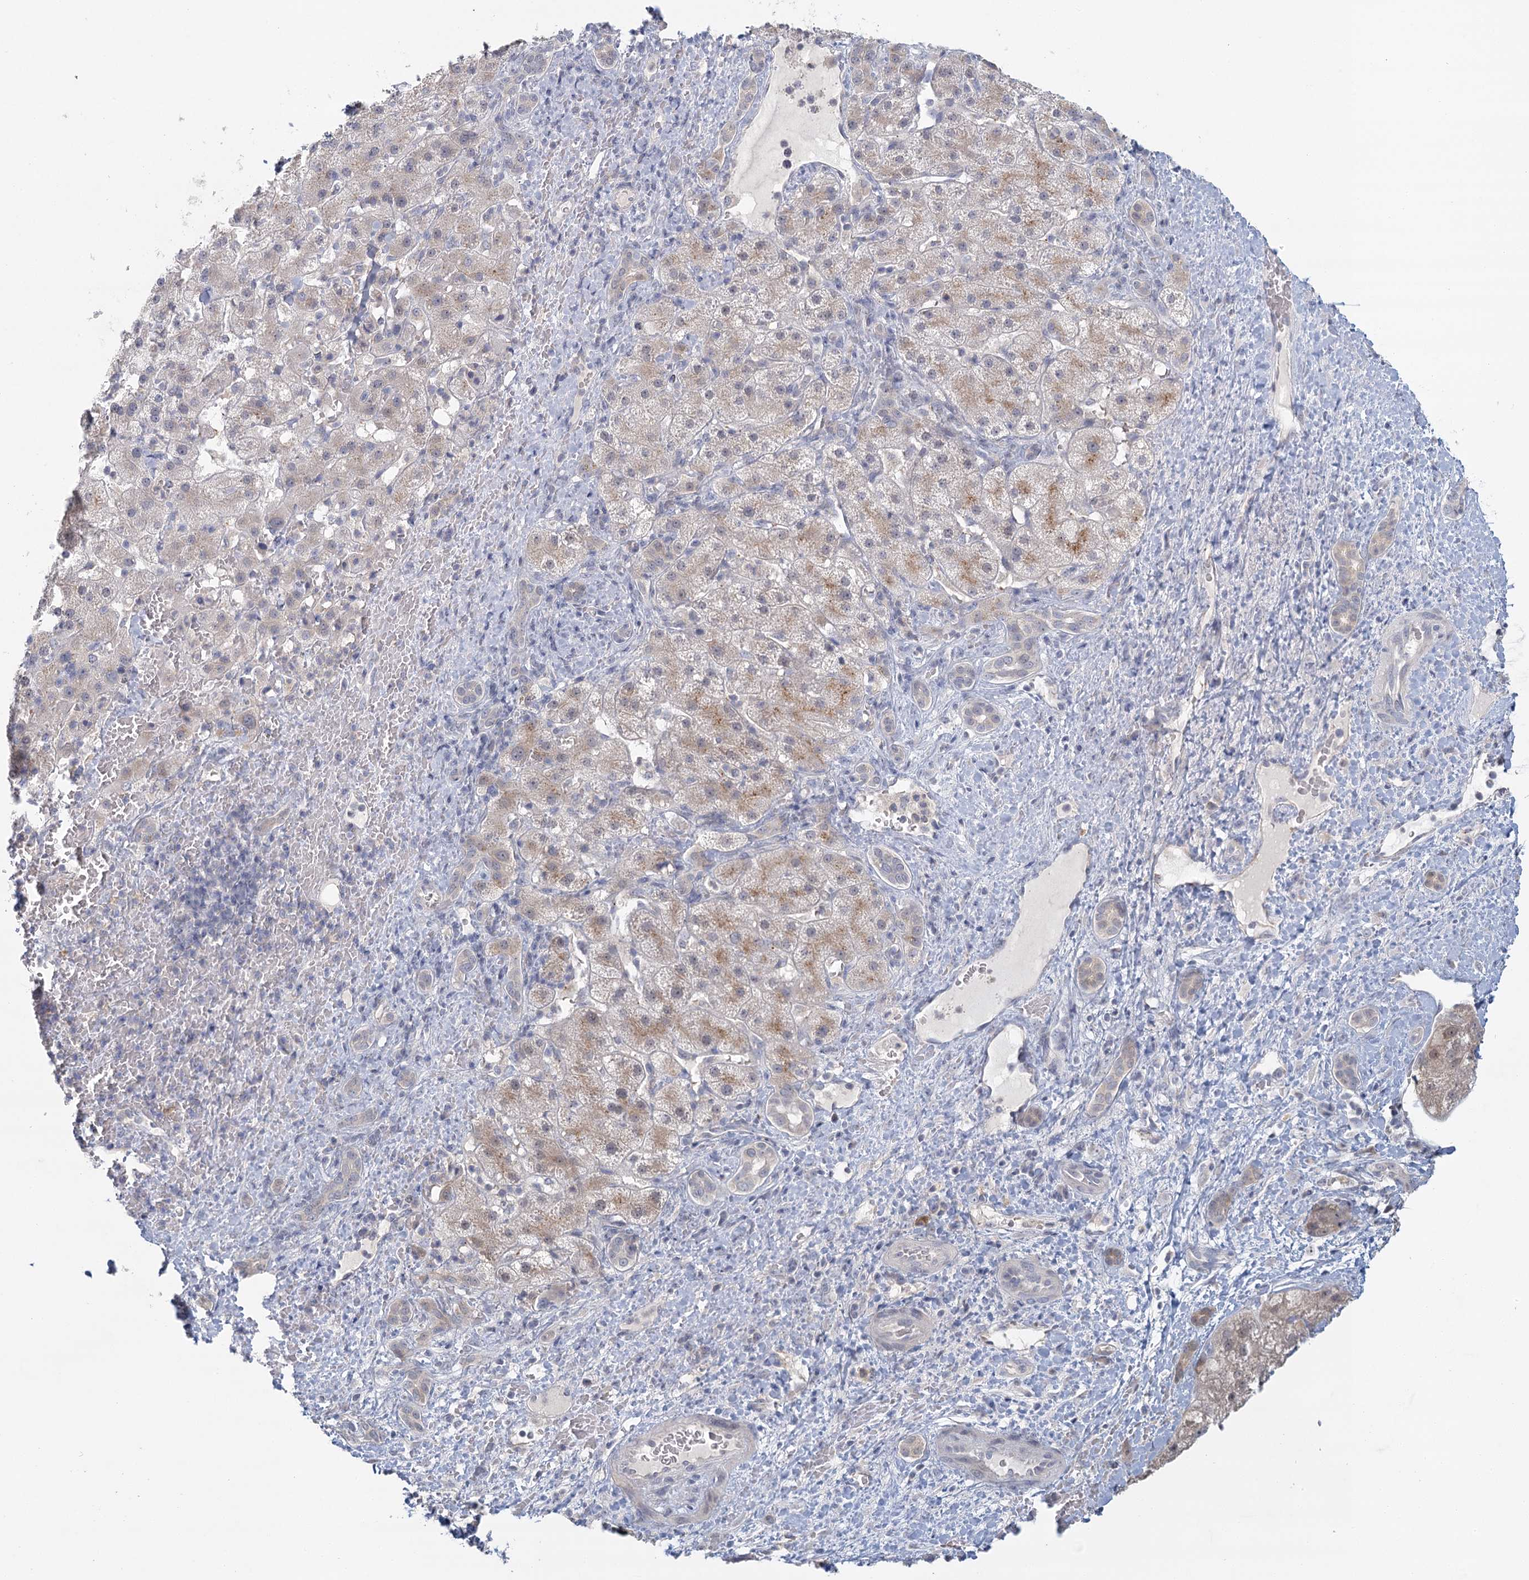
{"staining": {"intensity": "weak", "quantity": "25%-75%", "location": "cytoplasmic/membranous"}, "tissue": "liver cancer", "cell_type": "Tumor cells", "image_type": "cancer", "snomed": [{"axis": "morphology", "description": "Normal tissue, NOS"}, {"axis": "morphology", "description": "Carcinoma, Hepatocellular, NOS"}, {"axis": "topography", "description": "Liver"}], "caption": "IHC image of neoplastic tissue: liver cancer stained using immunohistochemistry demonstrates low levels of weak protein expression localized specifically in the cytoplasmic/membranous of tumor cells, appearing as a cytoplasmic/membranous brown color.", "gene": "MYO7B", "patient": {"sex": "male", "age": 57}}